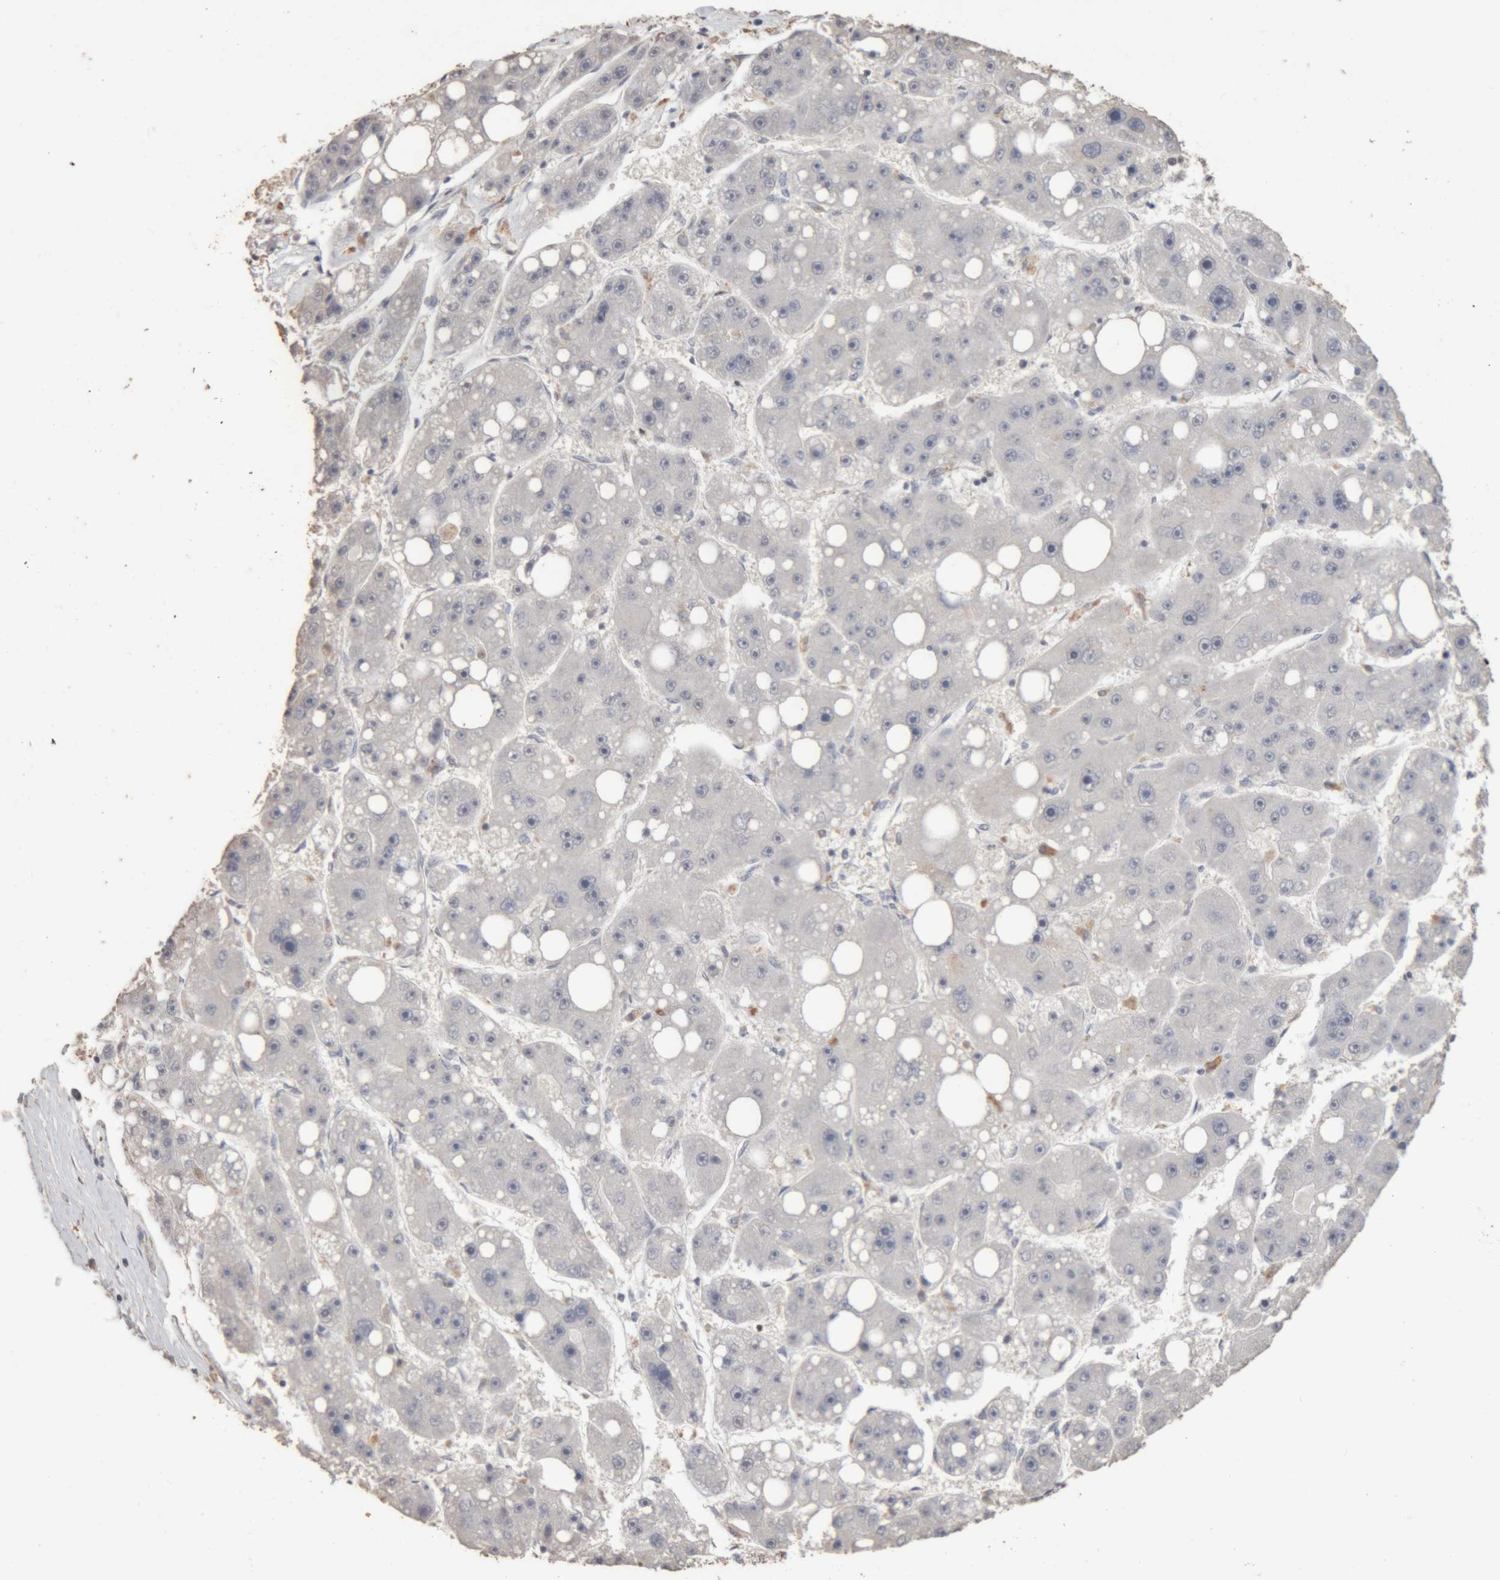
{"staining": {"intensity": "negative", "quantity": "none", "location": "none"}, "tissue": "liver cancer", "cell_type": "Tumor cells", "image_type": "cancer", "snomed": [{"axis": "morphology", "description": "Carcinoma, Hepatocellular, NOS"}, {"axis": "topography", "description": "Liver"}], "caption": "Tumor cells show no significant positivity in hepatocellular carcinoma (liver).", "gene": "ARSA", "patient": {"sex": "female", "age": 61}}